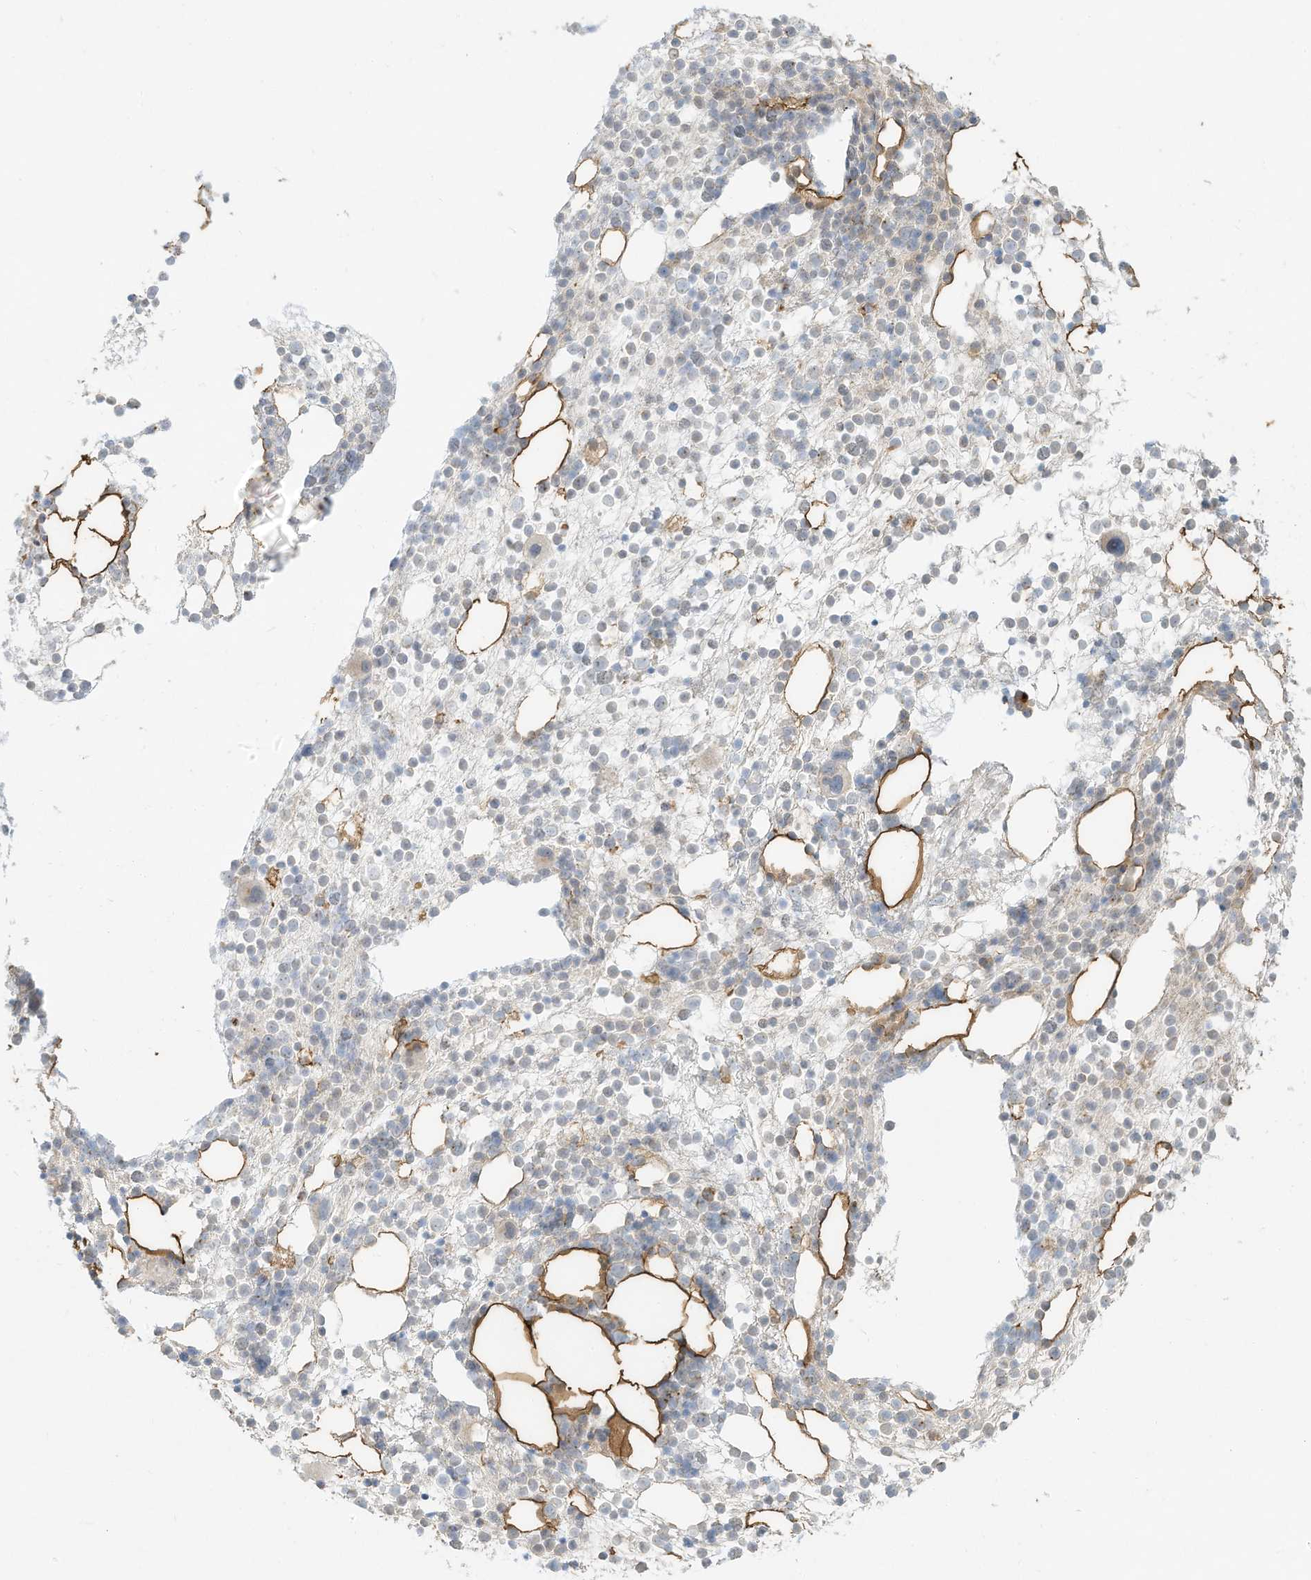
{"staining": {"intensity": "moderate", "quantity": "<25%", "location": "cytoplasmic/membranous"}, "tissue": "bone marrow", "cell_type": "Hematopoietic cells", "image_type": "normal", "snomed": [{"axis": "morphology", "description": "Normal tissue, NOS"}, {"axis": "topography", "description": "Bone marrow"}], "caption": "Immunohistochemistry (IHC) image of benign bone marrow: human bone marrow stained using immunohistochemistry (IHC) shows low levels of moderate protein expression localized specifically in the cytoplasmic/membranous of hematopoietic cells, appearing as a cytoplasmic/membranous brown color.", "gene": "OFD1", "patient": {"sex": "male", "age": 54}}